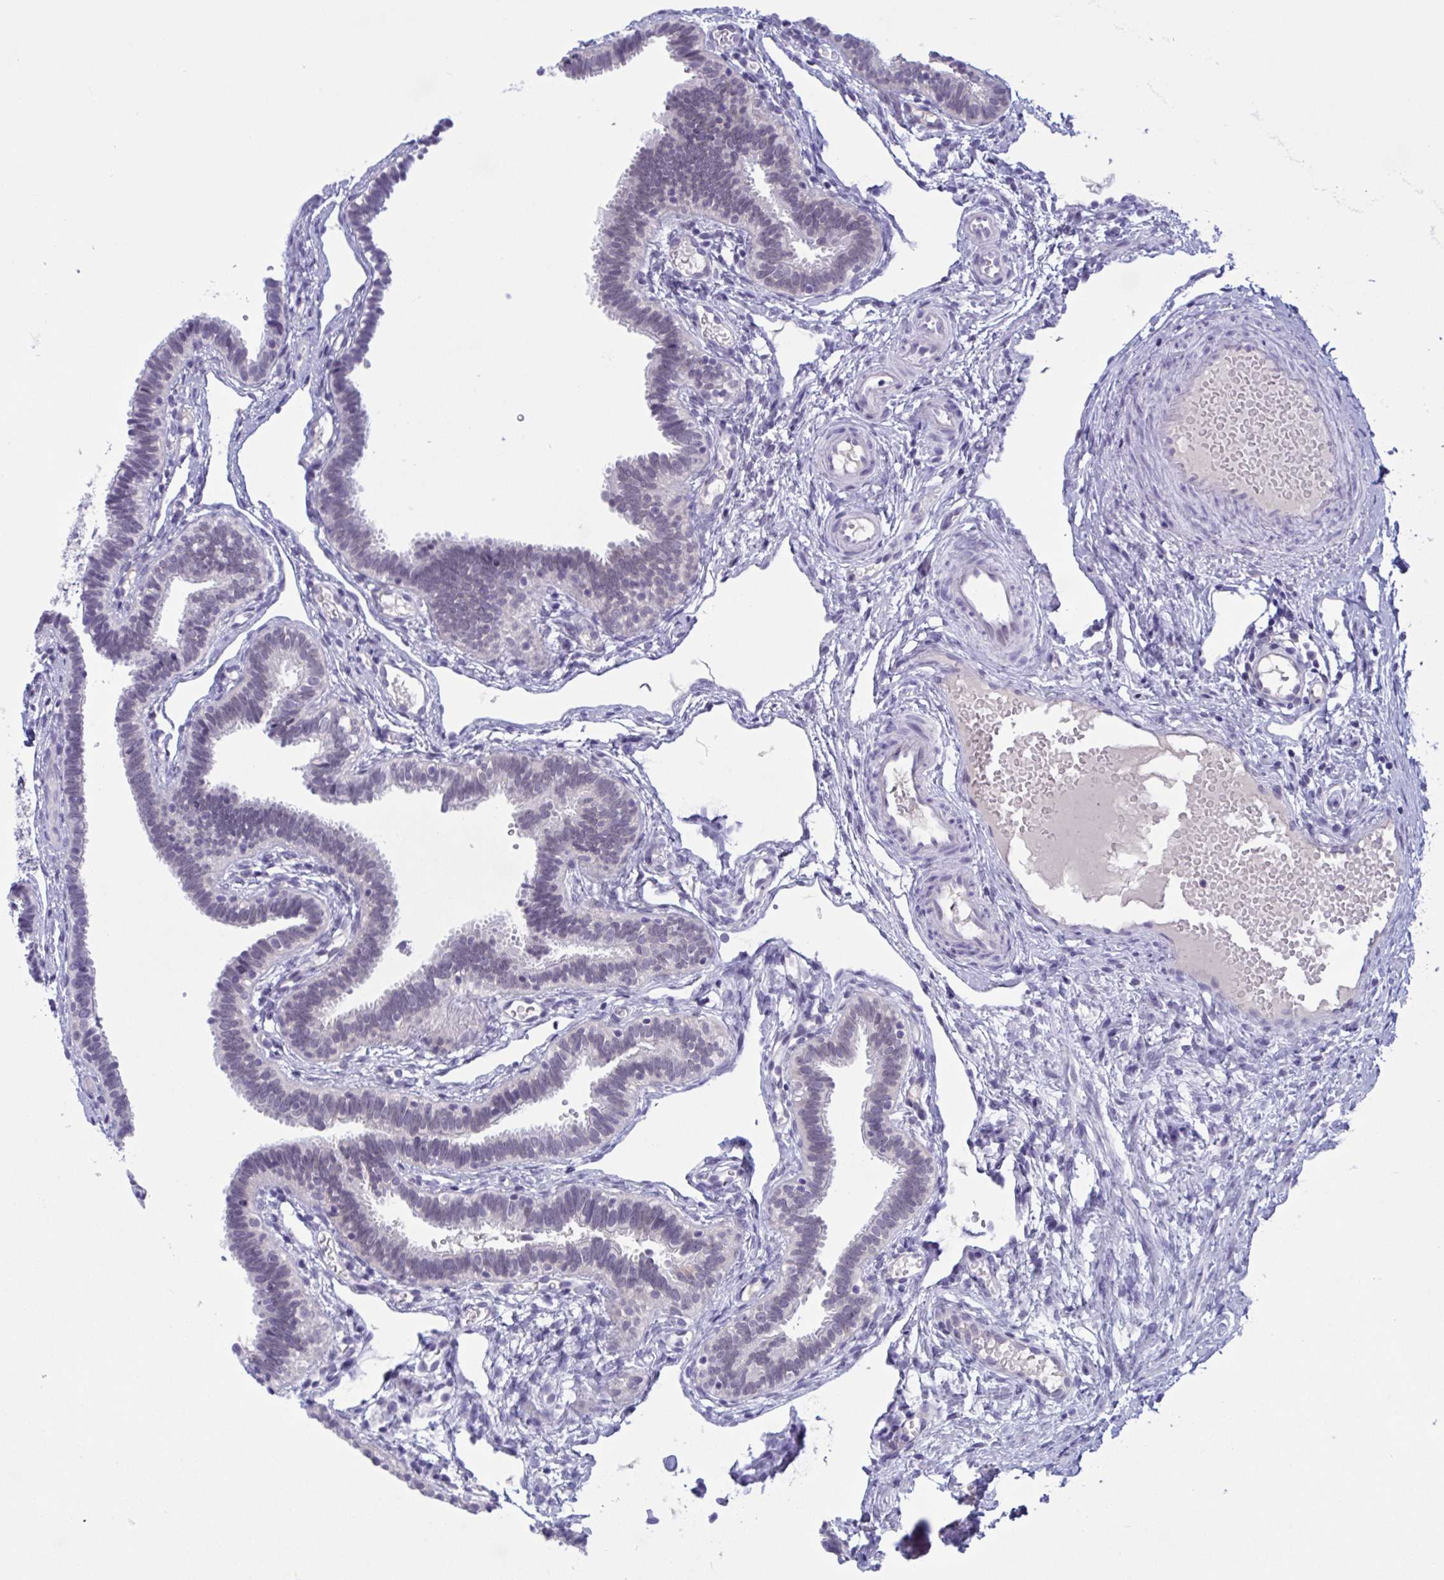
{"staining": {"intensity": "negative", "quantity": "none", "location": "none"}, "tissue": "fallopian tube", "cell_type": "Glandular cells", "image_type": "normal", "snomed": [{"axis": "morphology", "description": "Normal tissue, NOS"}, {"axis": "topography", "description": "Fallopian tube"}], "caption": "An IHC photomicrograph of normal fallopian tube is shown. There is no staining in glandular cells of fallopian tube. Brightfield microscopy of IHC stained with DAB (brown) and hematoxylin (blue), captured at high magnification.", "gene": "SERPINB13", "patient": {"sex": "female", "age": 37}}